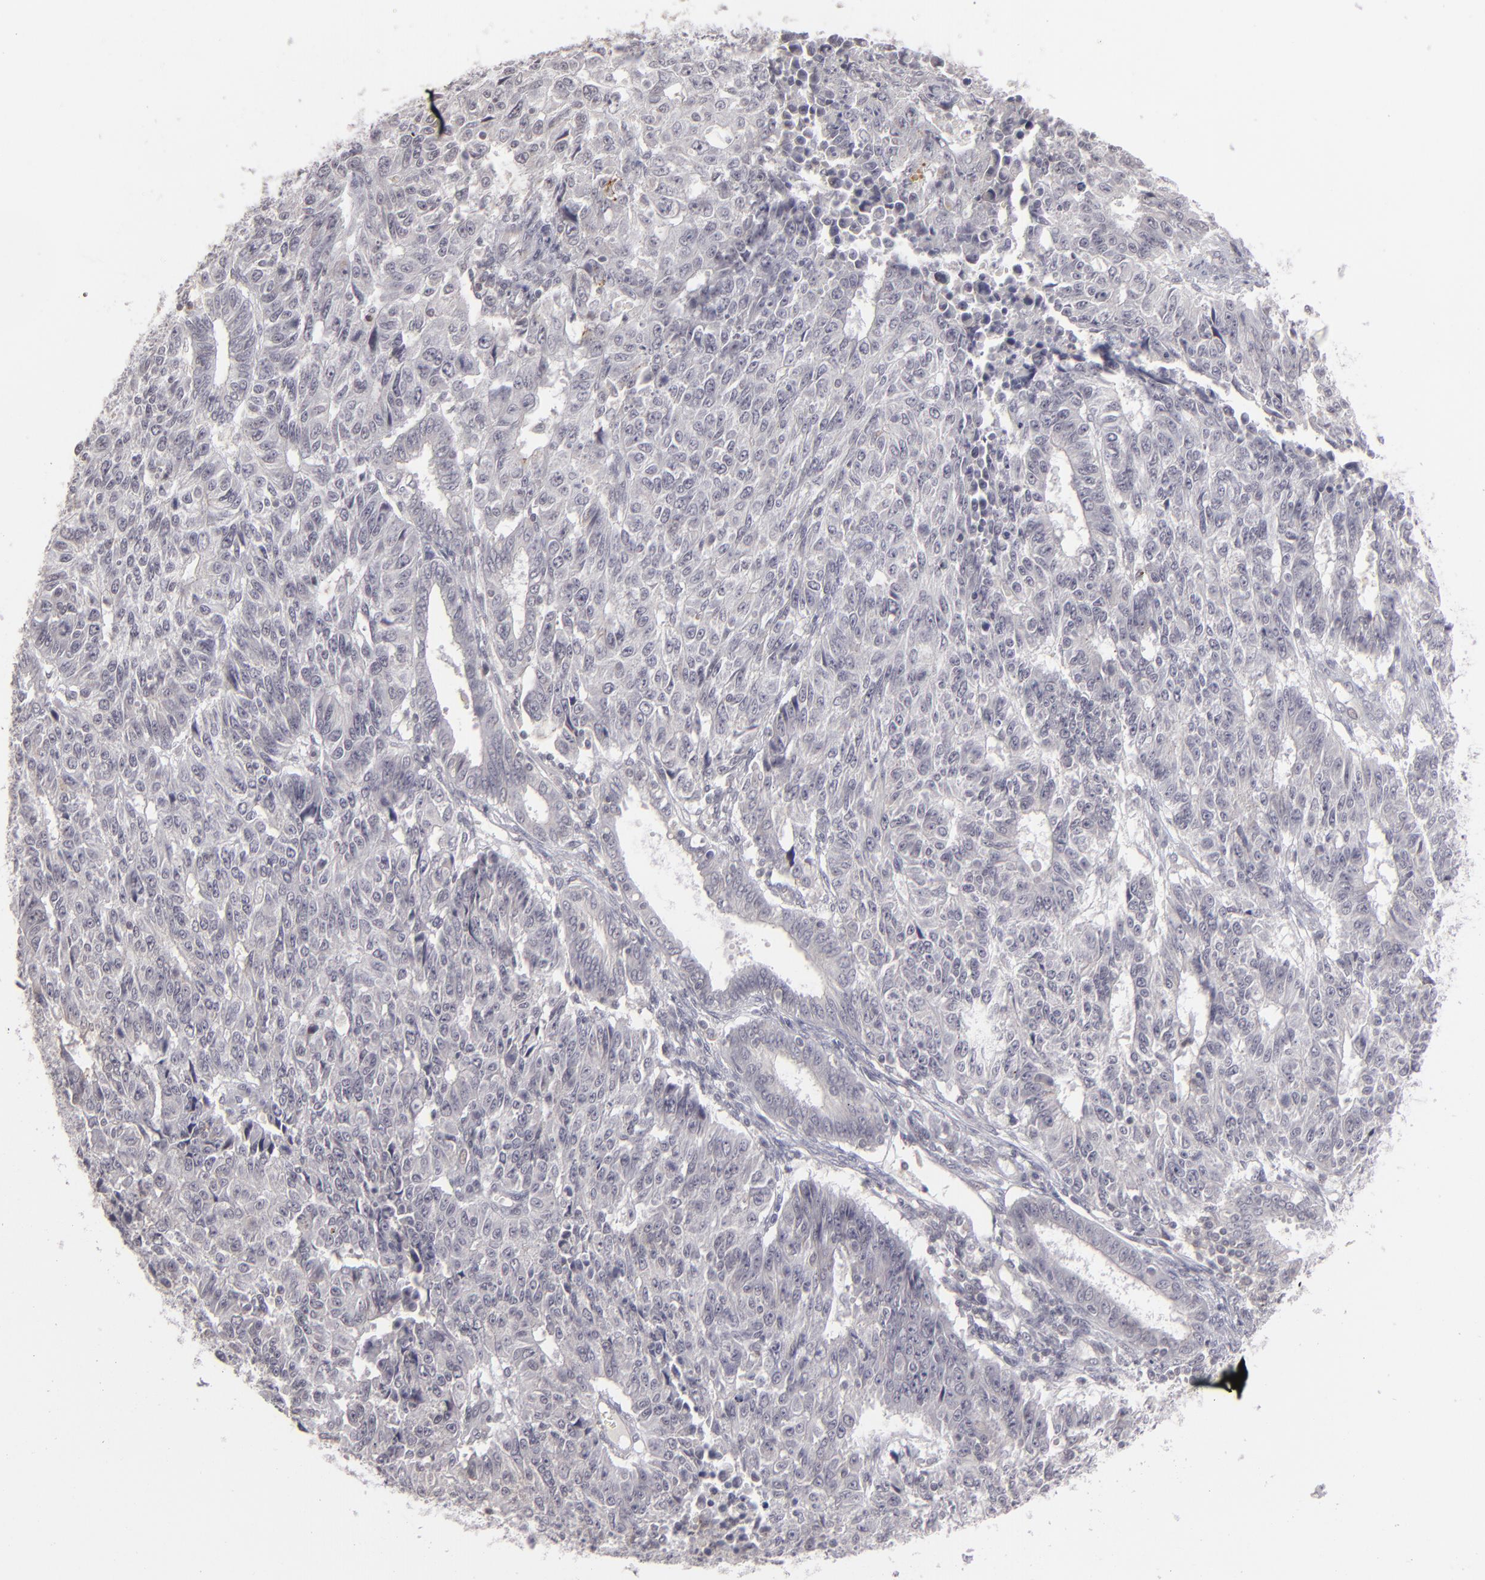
{"staining": {"intensity": "negative", "quantity": "none", "location": "none"}, "tissue": "endometrial cancer", "cell_type": "Tumor cells", "image_type": "cancer", "snomed": [{"axis": "morphology", "description": "Adenocarcinoma, NOS"}, {"axis": "topography", "description": "Endometrium"}], "caption": "High power microscopy photomicrograph of an IHC image of endometrial cancer, revealing no significant positivity in tumor cells. (DAB (3,3'-diaminobenzidine) immunohistochemistry, high magnification).", "gene": "CLDN2", "patient": {"sex": "female", "age": 42}}